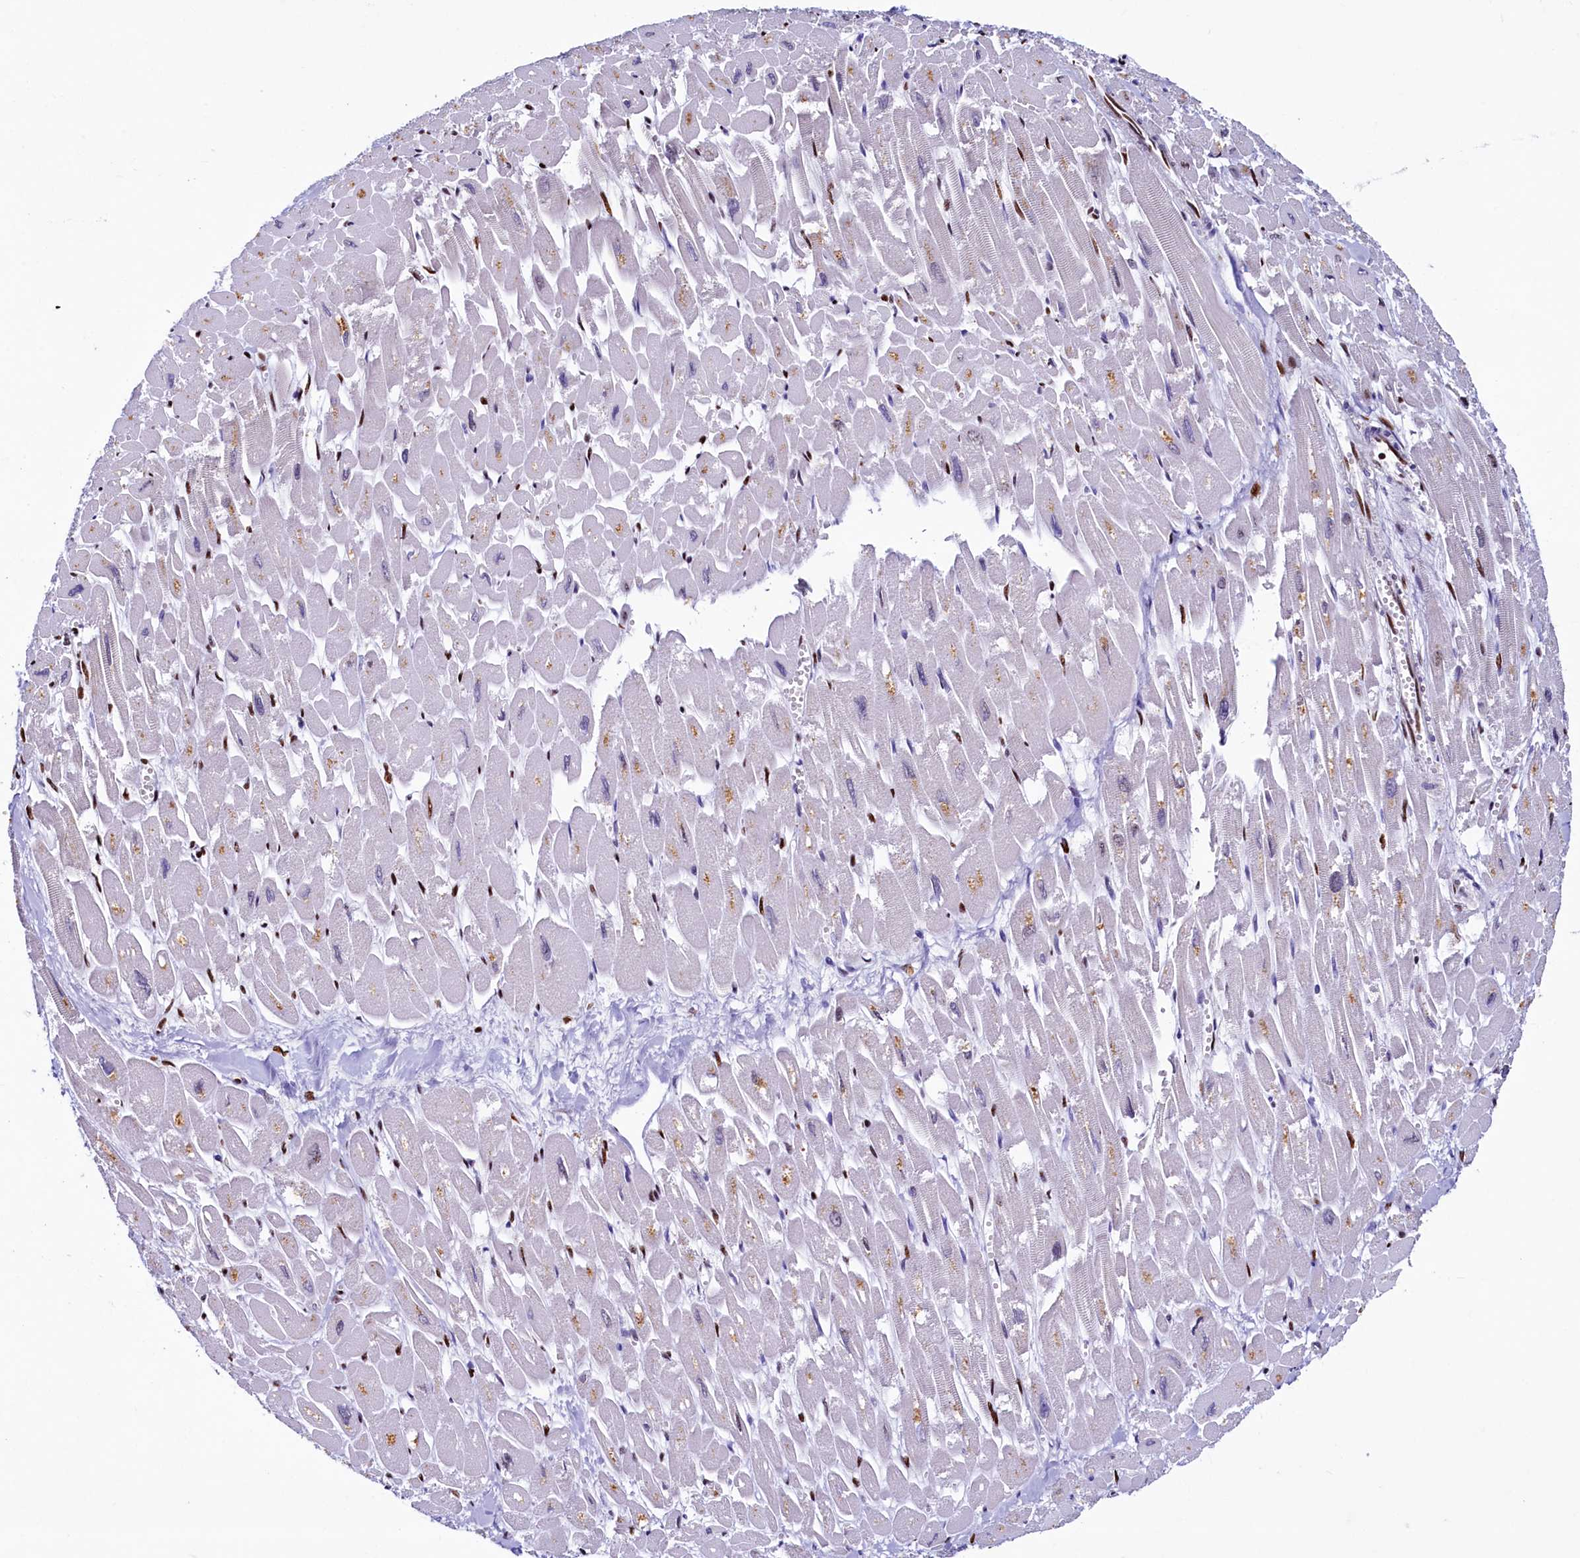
{"staining": {"intensity": "strong", "quantity": "25%-75%", "location": "nuclear"}, "tissue": "heart muscle", "cell_type": "Cardiomyocytes", "image_type": "normal", "snomed": [{"axis": "morphology", "description": "Normal tissue, NOS"}, {"axis": "topography", "description": "Heart"}], "caption": "Protein staining of benign heart muscle shows strong nuclear staining in approximately 25%-75% of cardiomyocytes. Using DAB (brown) and hematoxylin (blue) stains, captured at high magnification using brightfield microscopy.", "gene": "SRRM2", "patient": {"sex": "male", "age": 54}}